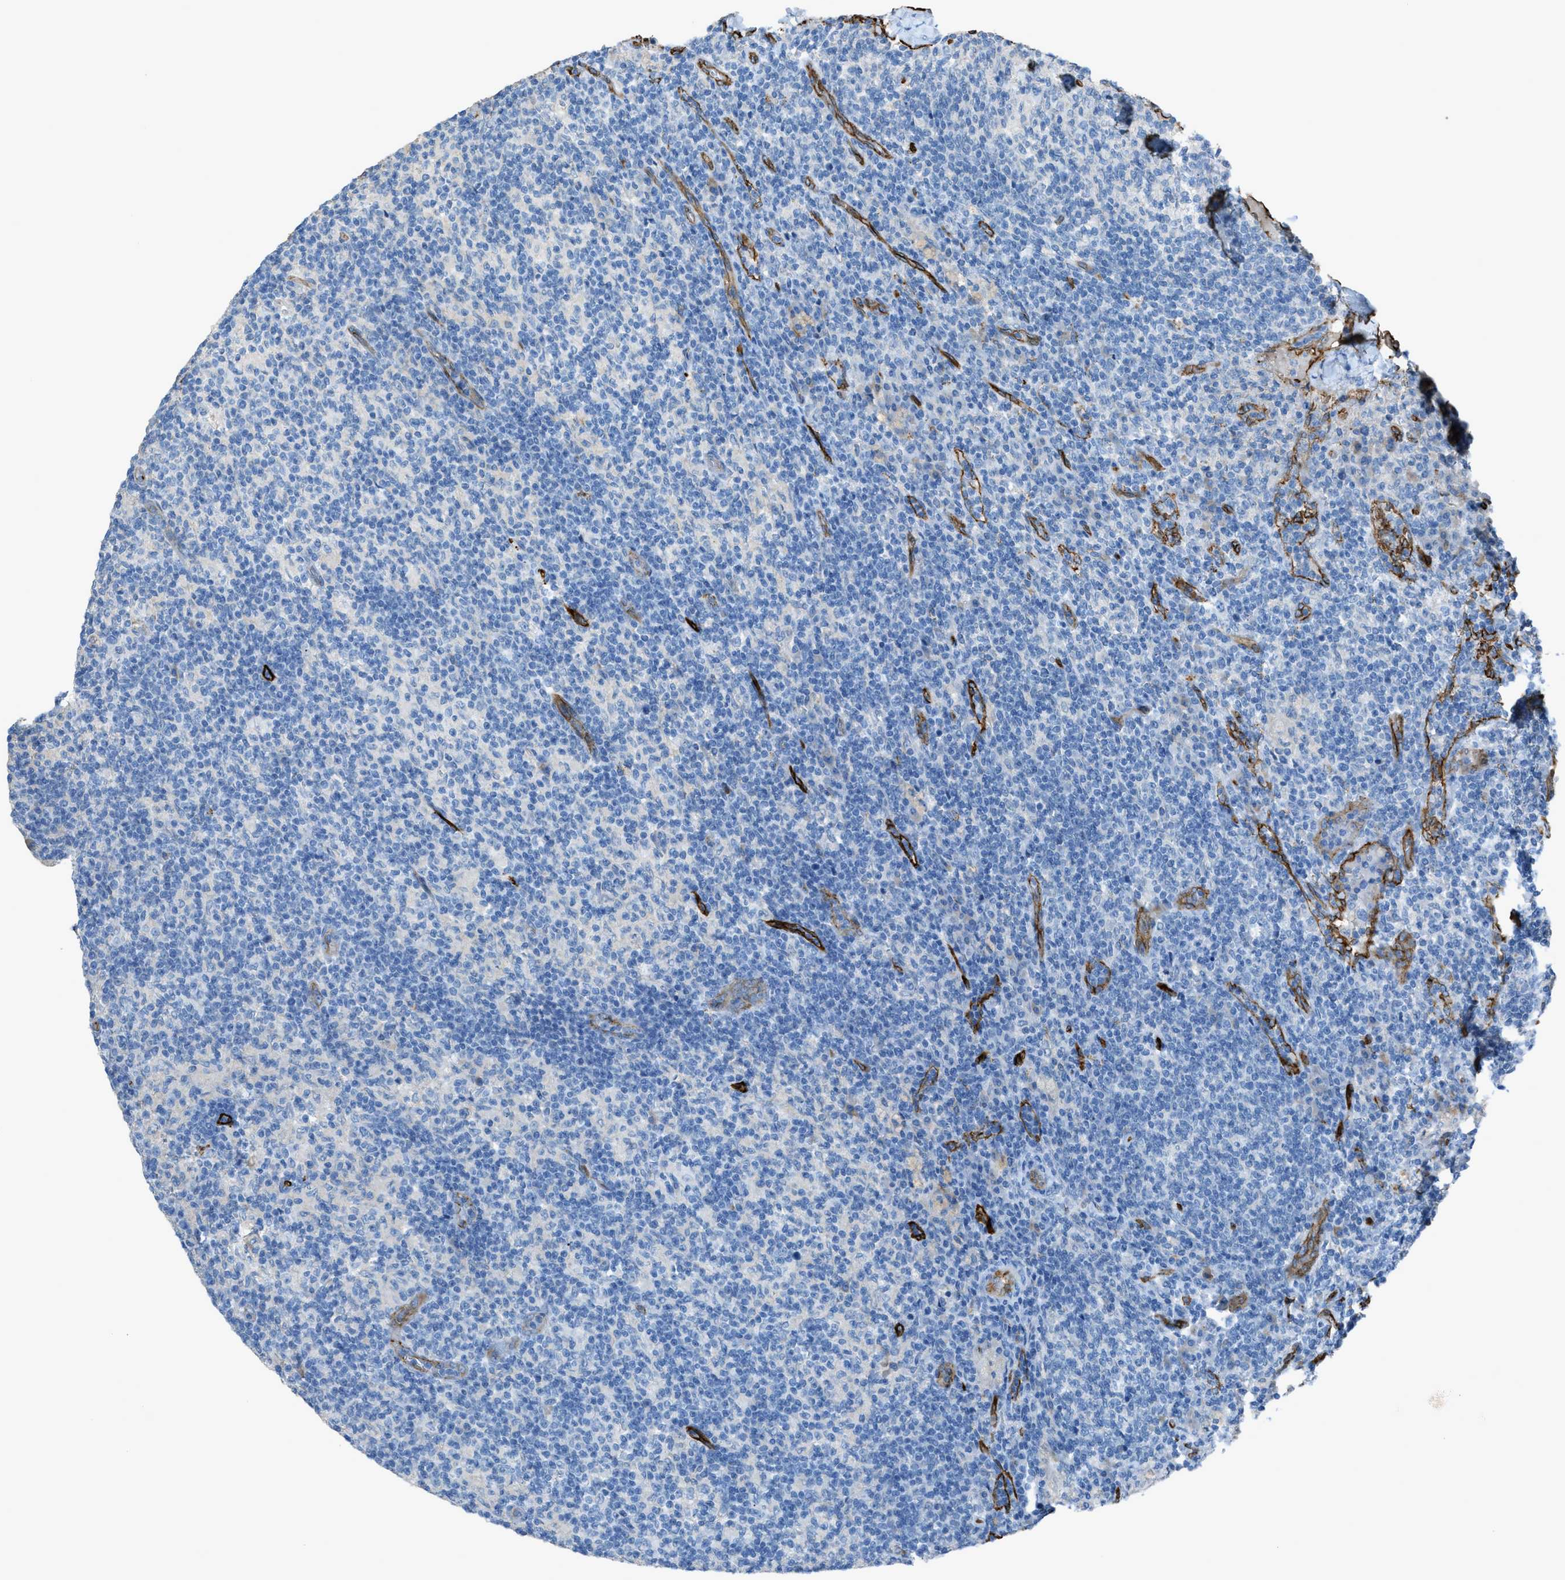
{"staining": {"intensity": "negative", "quantity": "none", "location": "none"}, "tissue": "lymph node", "cell_type": "Germinal center cells", "image_type": "normal", "snomed": [{"axis": "morphology", "description": "Normal tissue, NOS"}, {"axis": "morphology", "description": "Inflammation, NOS"}, {"axis": "topography", "description": "Lymph node"}], "caption": "This is a histopathology image of immunohistochemistry staining of unremarkable lymph node, which shows no positivity in germinal center cells.", "gene": "SLC22A15", "patient": {"sex": "male", "age": 55}}